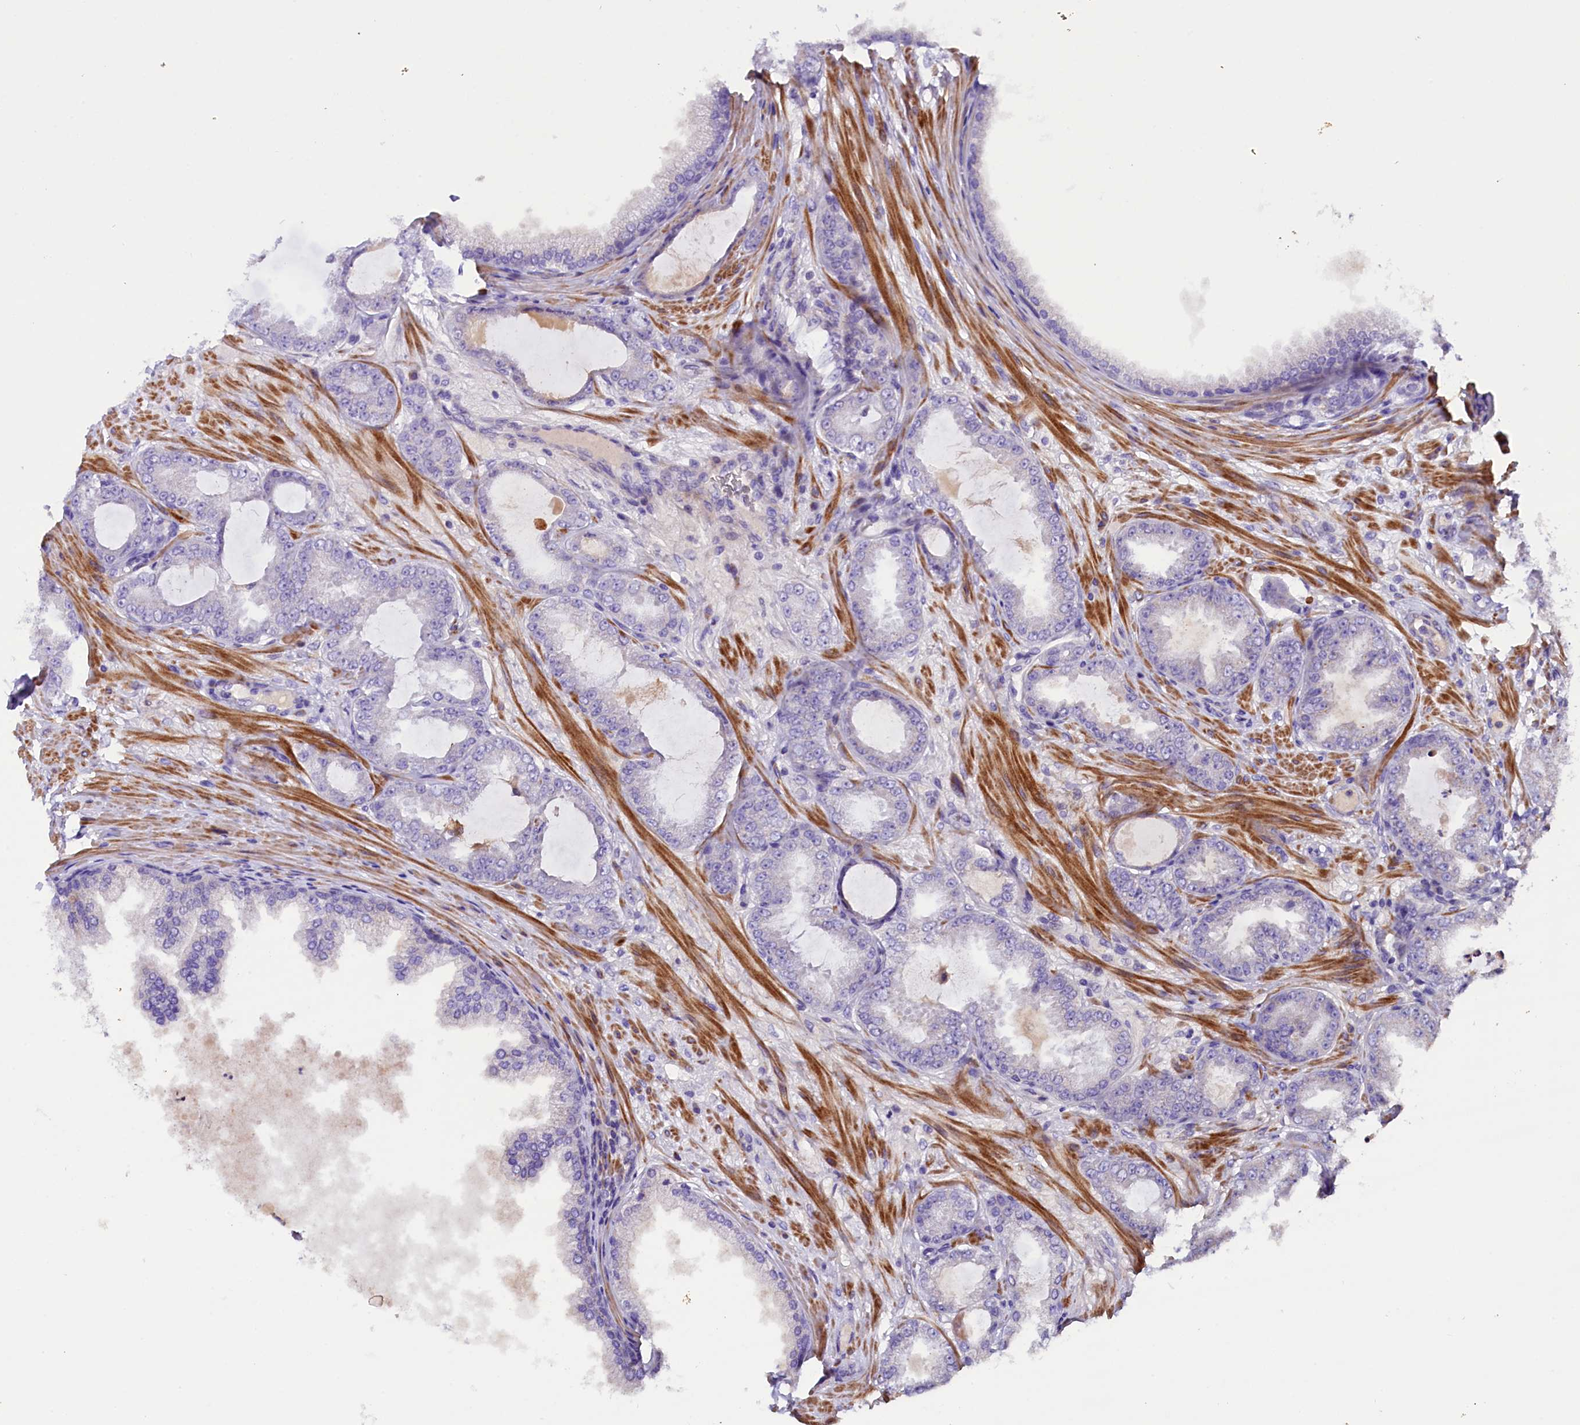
{"staining": {"intensity": "negative", "quantity": "none", "location": "none"}, "tissue": "prostate cancer", "cell_type": "Tumor cells", "image_type": "cancer", "snomed": [{"axis": "morphology", "description": "Adenocarcinoma, Low grade"}, {"axis": "topography", "description": "Prostate"}], "caption": "There is no significant positivity in tumor cells of prostate cancer (adenocarcinoma (low-grade)).", "gene": "MEX3B", "patient": {"sex": "male", "age": 63}}